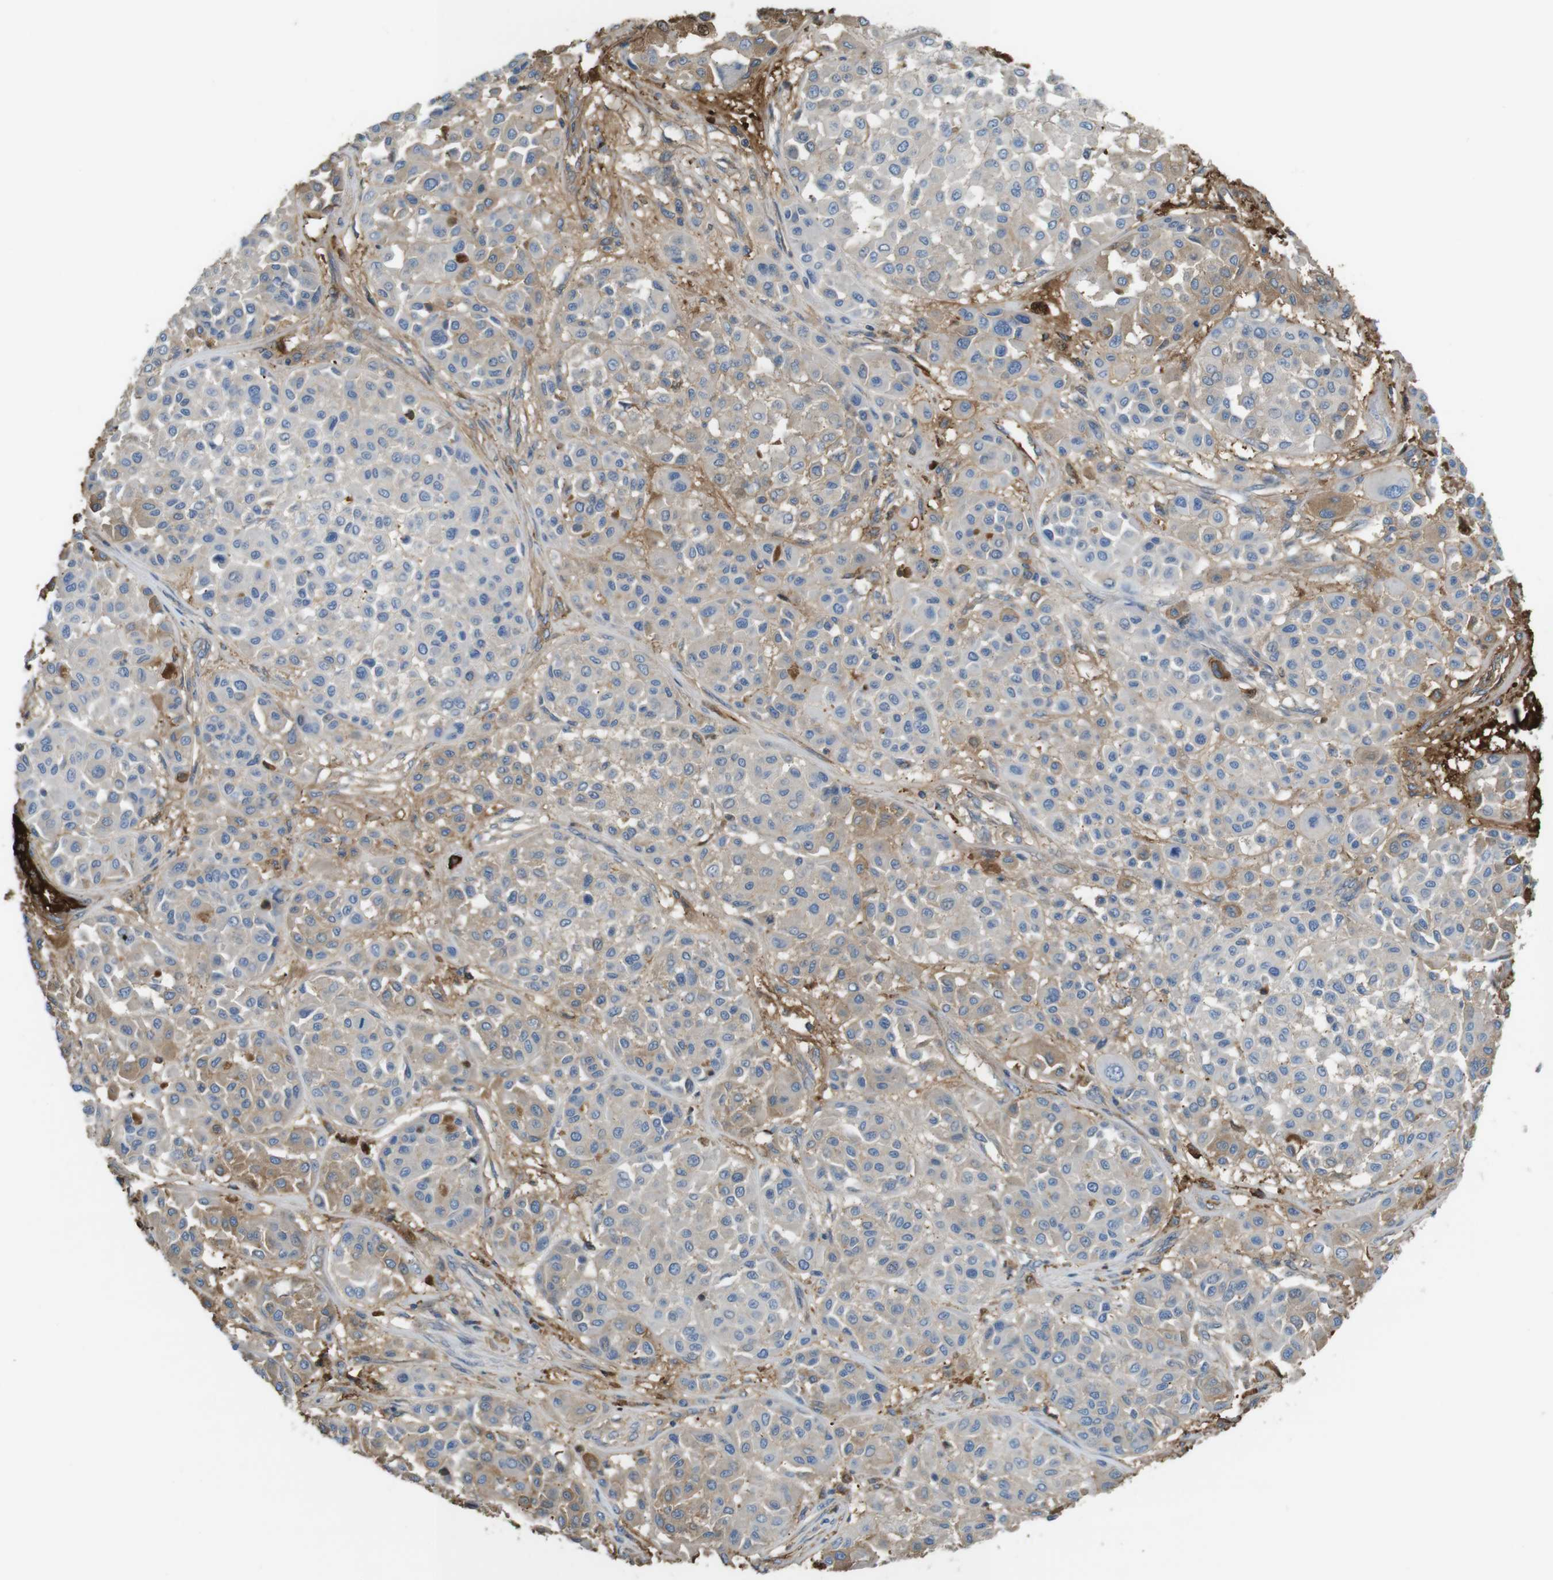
{"staining": {"intensity": "weak", "quantity": "<25%", "location": "cytoplasmic/membranous"}, "tissue": "melanoma", "cell_type": "Tumor cells", "image_type": "cancer", "snomed": [{"axis": "morphology", "description": "Malignant melanoma, Metastatic site"}, {"axis": "topography", "description": "Soft tissue"}], "caption": "A high-resolution photomicrograph shows immunohistochemistry (IHC) staining of melanoma, which displays no significant expression in tumor cells.", "gene": "LTBP4", "patient": {"sex": "male", "age": 41}}